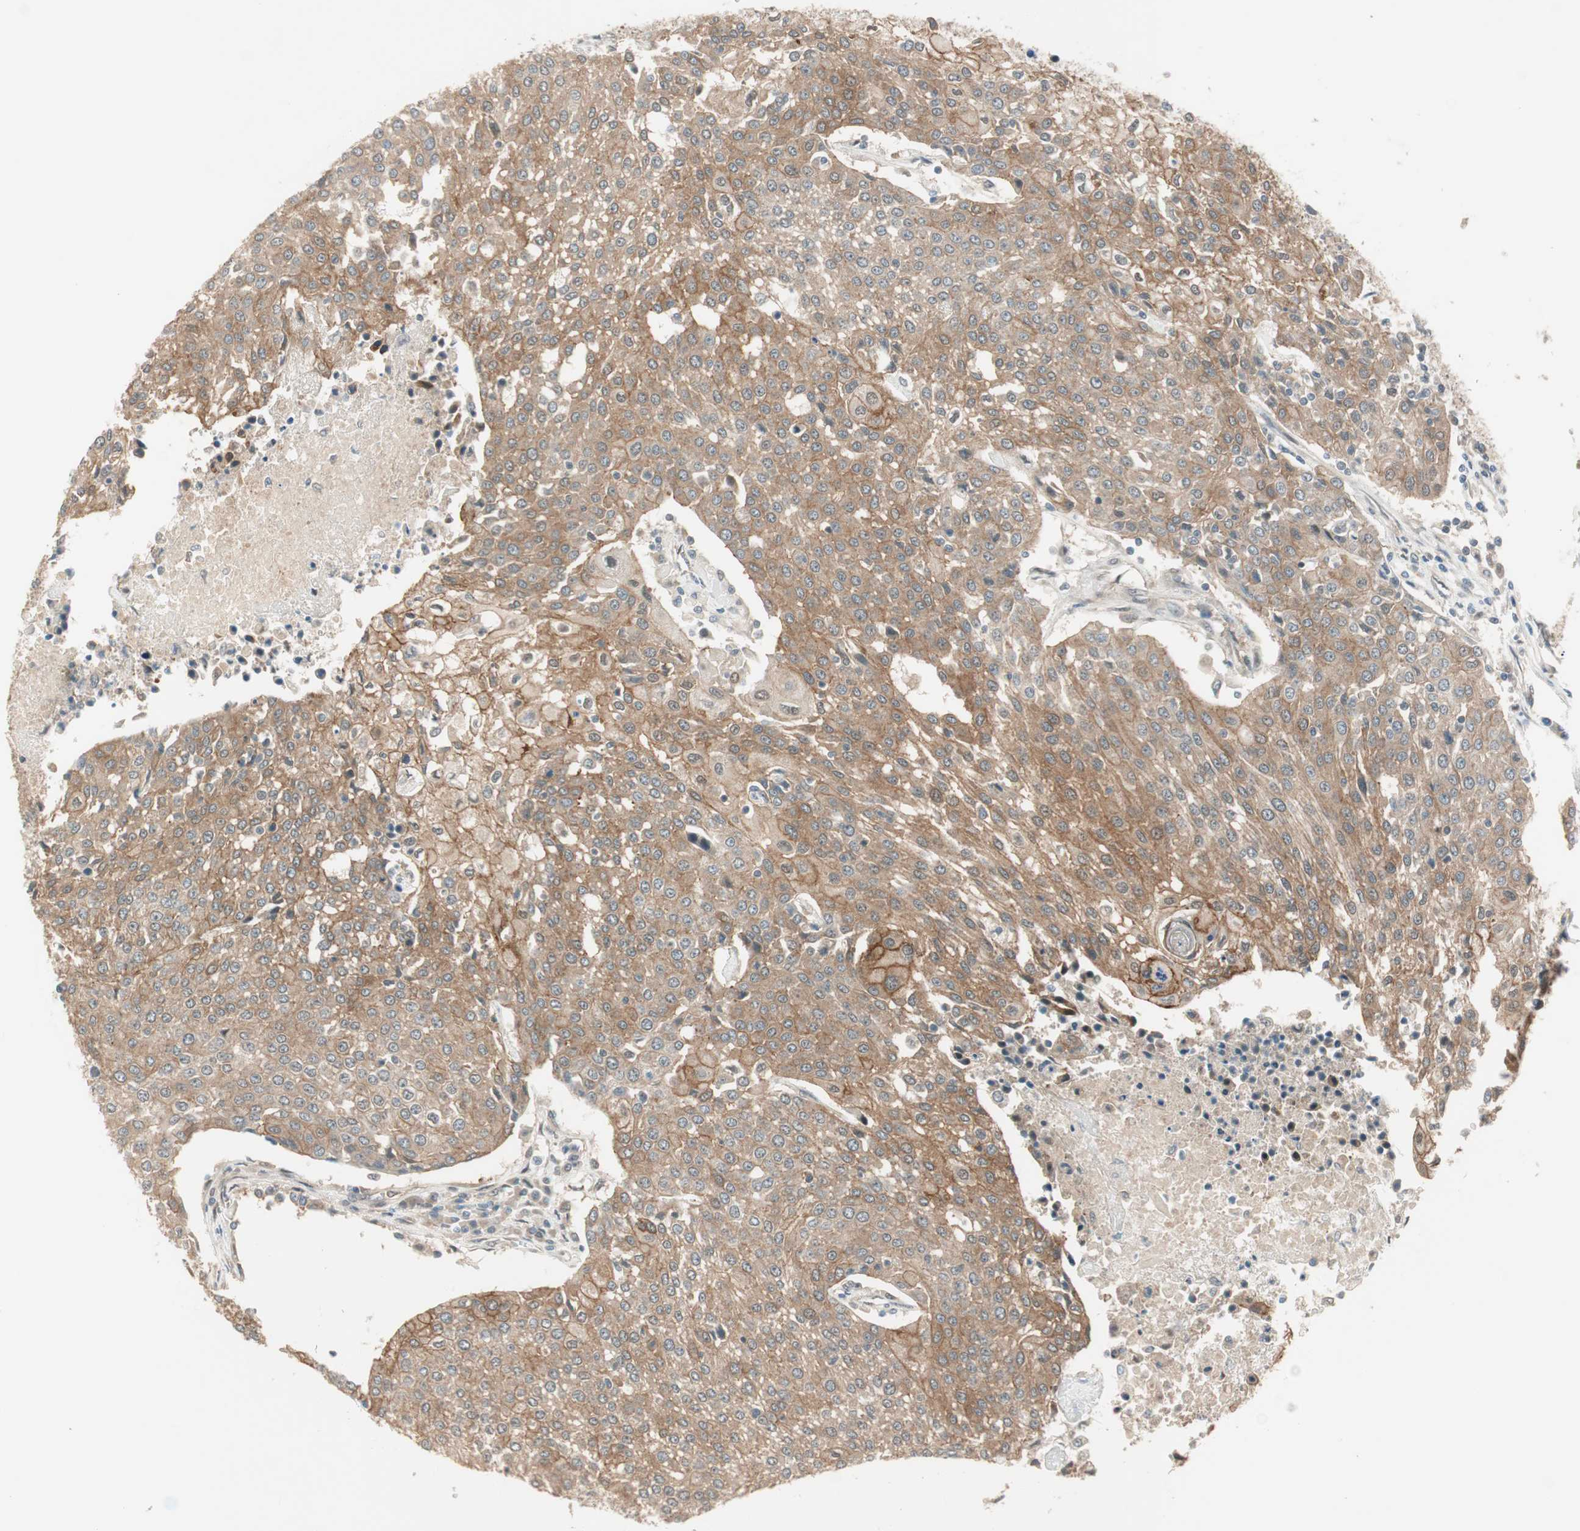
{"staining": {"intensity": "moderate", "quantity": ">75%", "location": "cytoplasmic/membranous"}, "tissue": "urothelial cancer", "cell_type": "Tumor cells", "image_type": "cancer", "snomed": [{"axis": "morphology", "description": "Urothelial carcinoma, High grade"}, {"axis": "topography", "description": "Urinary bladder"}], "caption": "Protein expression analysis of human urothelial cancer reveals moderate cytoplasmic/membranous expression in approximately >75% of tumor cells.", "gene": "PSMD8", "patient": {"sex": "female", "age": 85}}